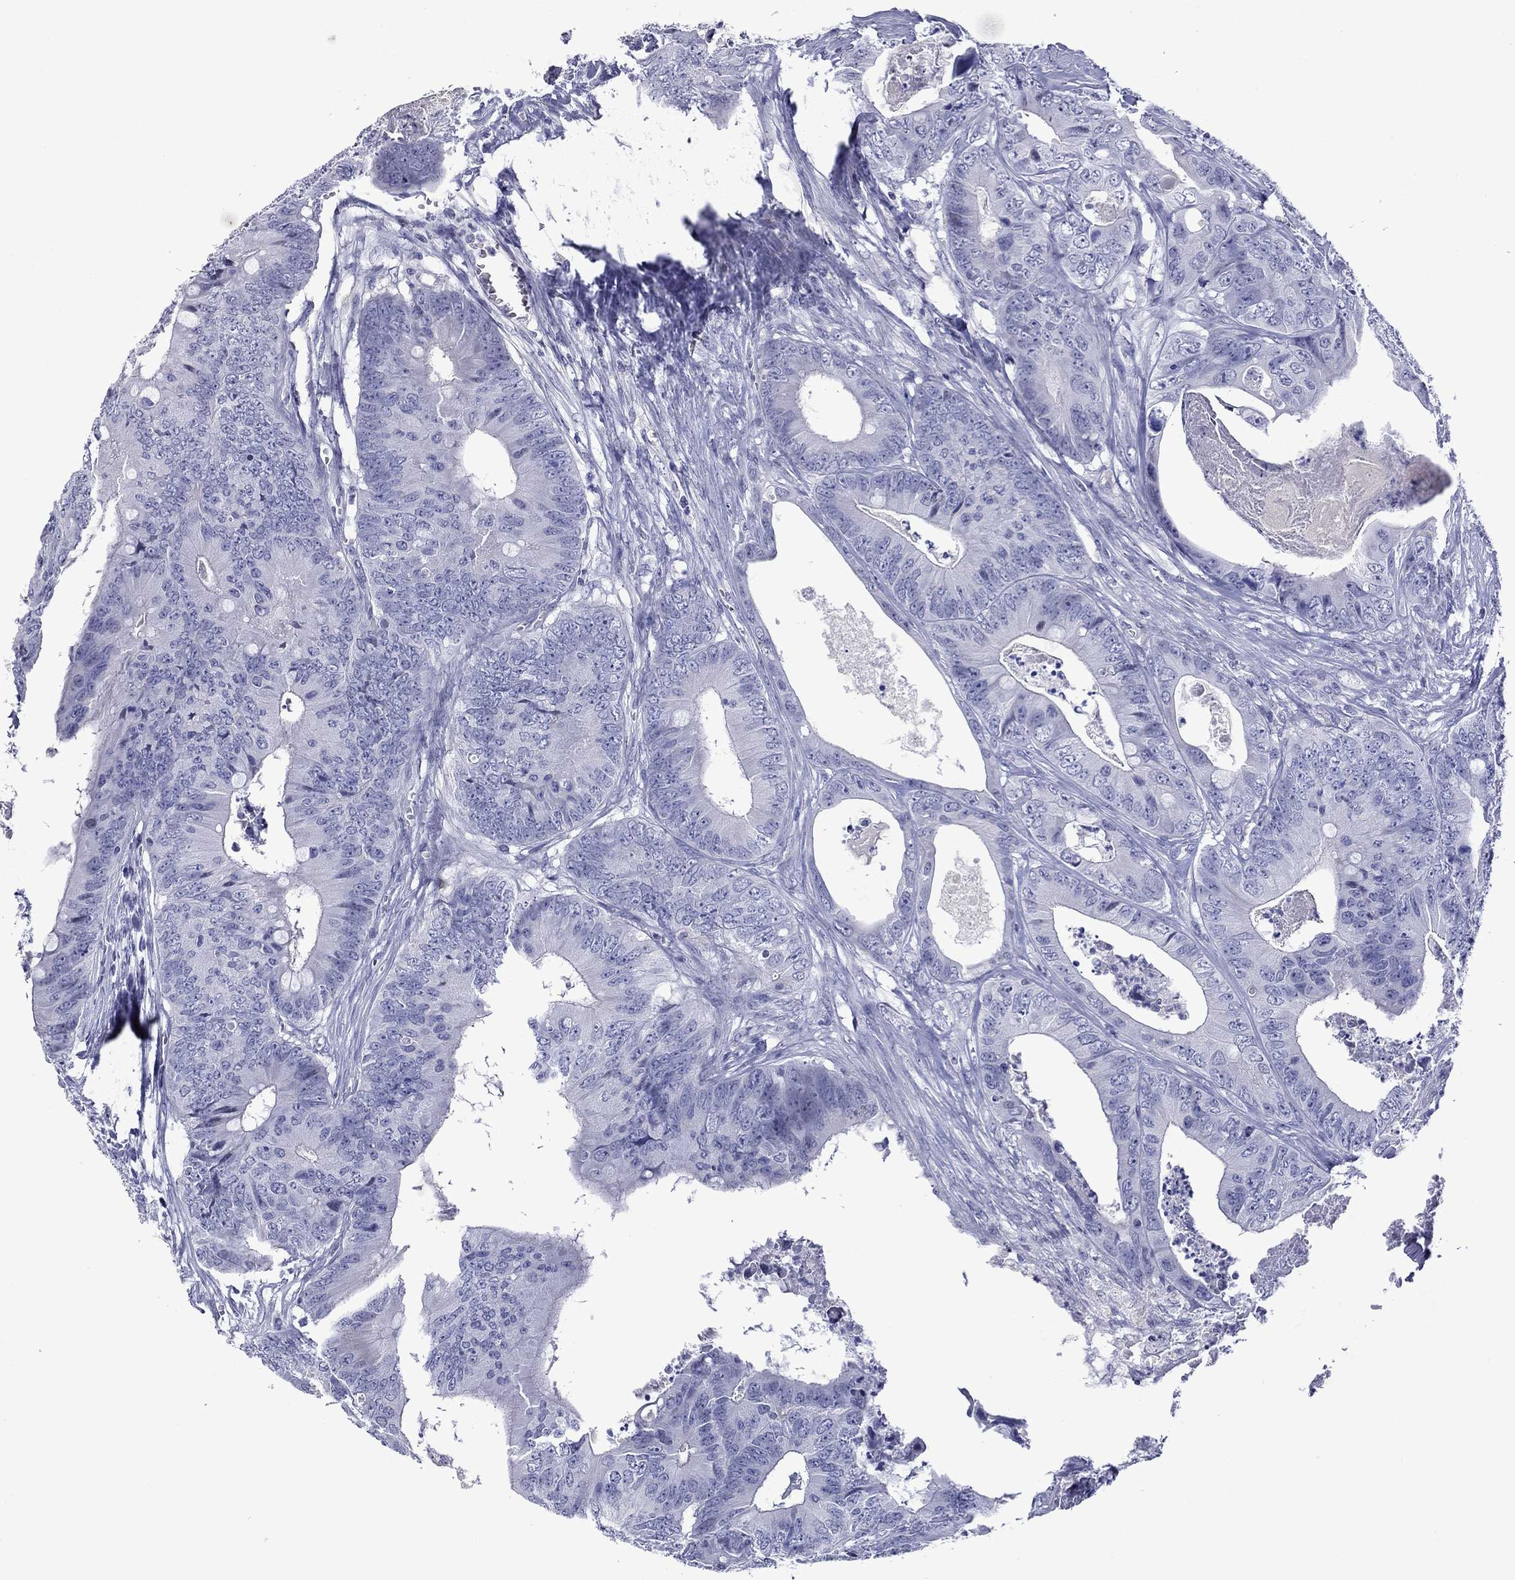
{"staining": {"intensity": "negative", "quantity": "none", "location": "none"}, "tissue": "colorectal cancer", "cell_type": "Tumor cells", "image_type": "cancer", "snomed": [{"axis": "morphology", "description": "Adenocarcinoma, NOS"}, {"axis": "topography", "description": "Colon"}], "caption": "IHC micrograph of neoplastic tissue: human colorectal cancer stained with DAB shows no significant protein expression in tumor cells. The staining is performed using DAB (3,3'-diaminobenzidine) brown chromogen with nuclei counter-stained in using hematoxylin.", "gene": "PIWIL1", "patient": {"sex": "male", "age": 84}}